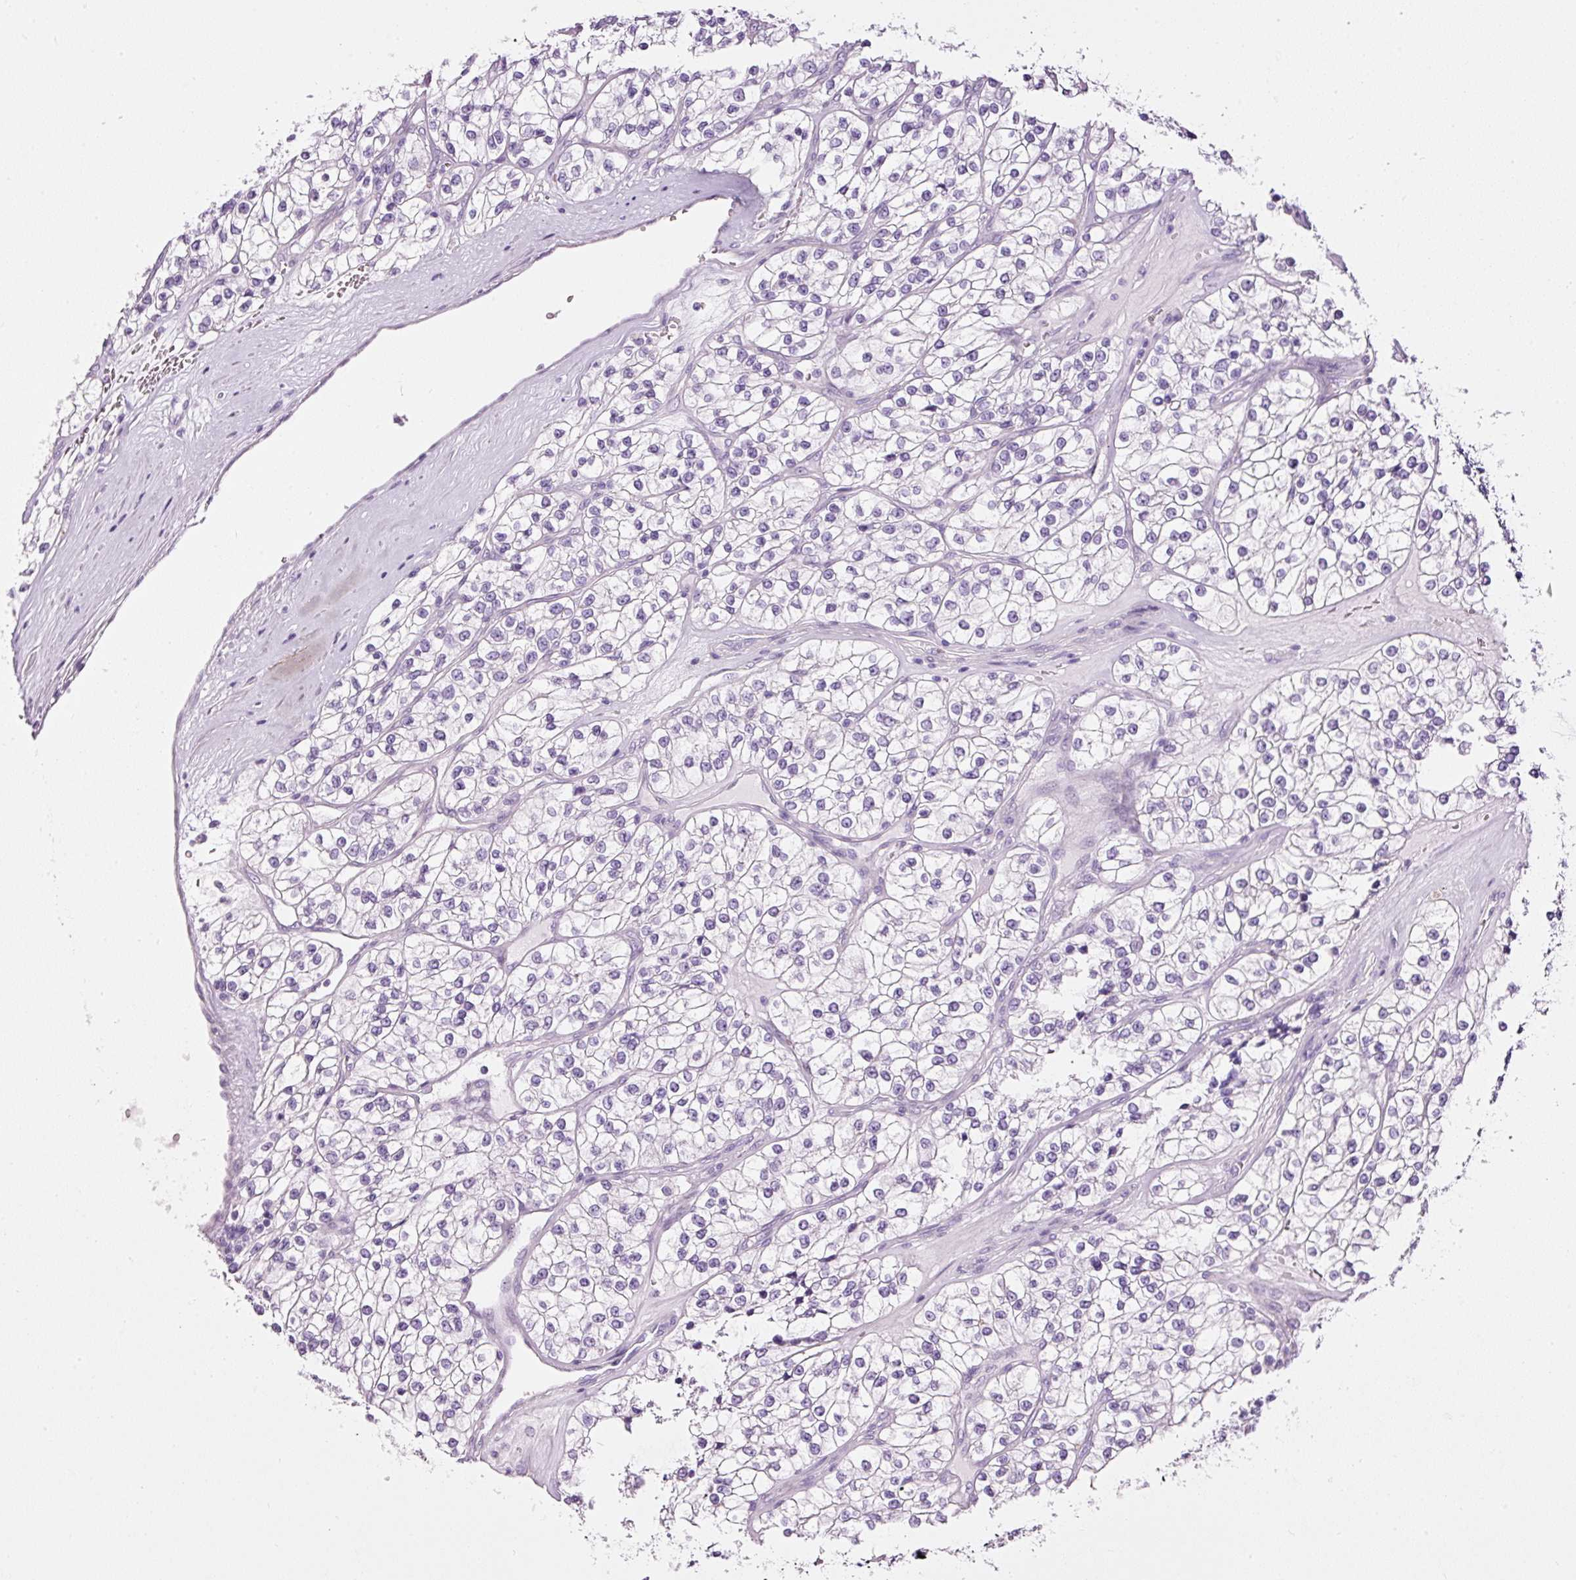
{"staining": {"intensity": "negative", "quantity": "none", "location": "none"}, "tissue": "renal cancer", "cell_type": "Tumor cells", "image_type": "cancer", "snomed": [{"axis": "morphology", "description": "Adenocarcinoma, NOS"}, {"axis": "topography", "description": "Kidney"}], "caption": "Renal cancer was stained to show a protein in brown. There is no significant staining in tumor cells. (Immunohistochemistry (ihc), brightfield microscopy, high magnification).", "gene": "BSND", "patient": {"sex": "female", "age": 57}}